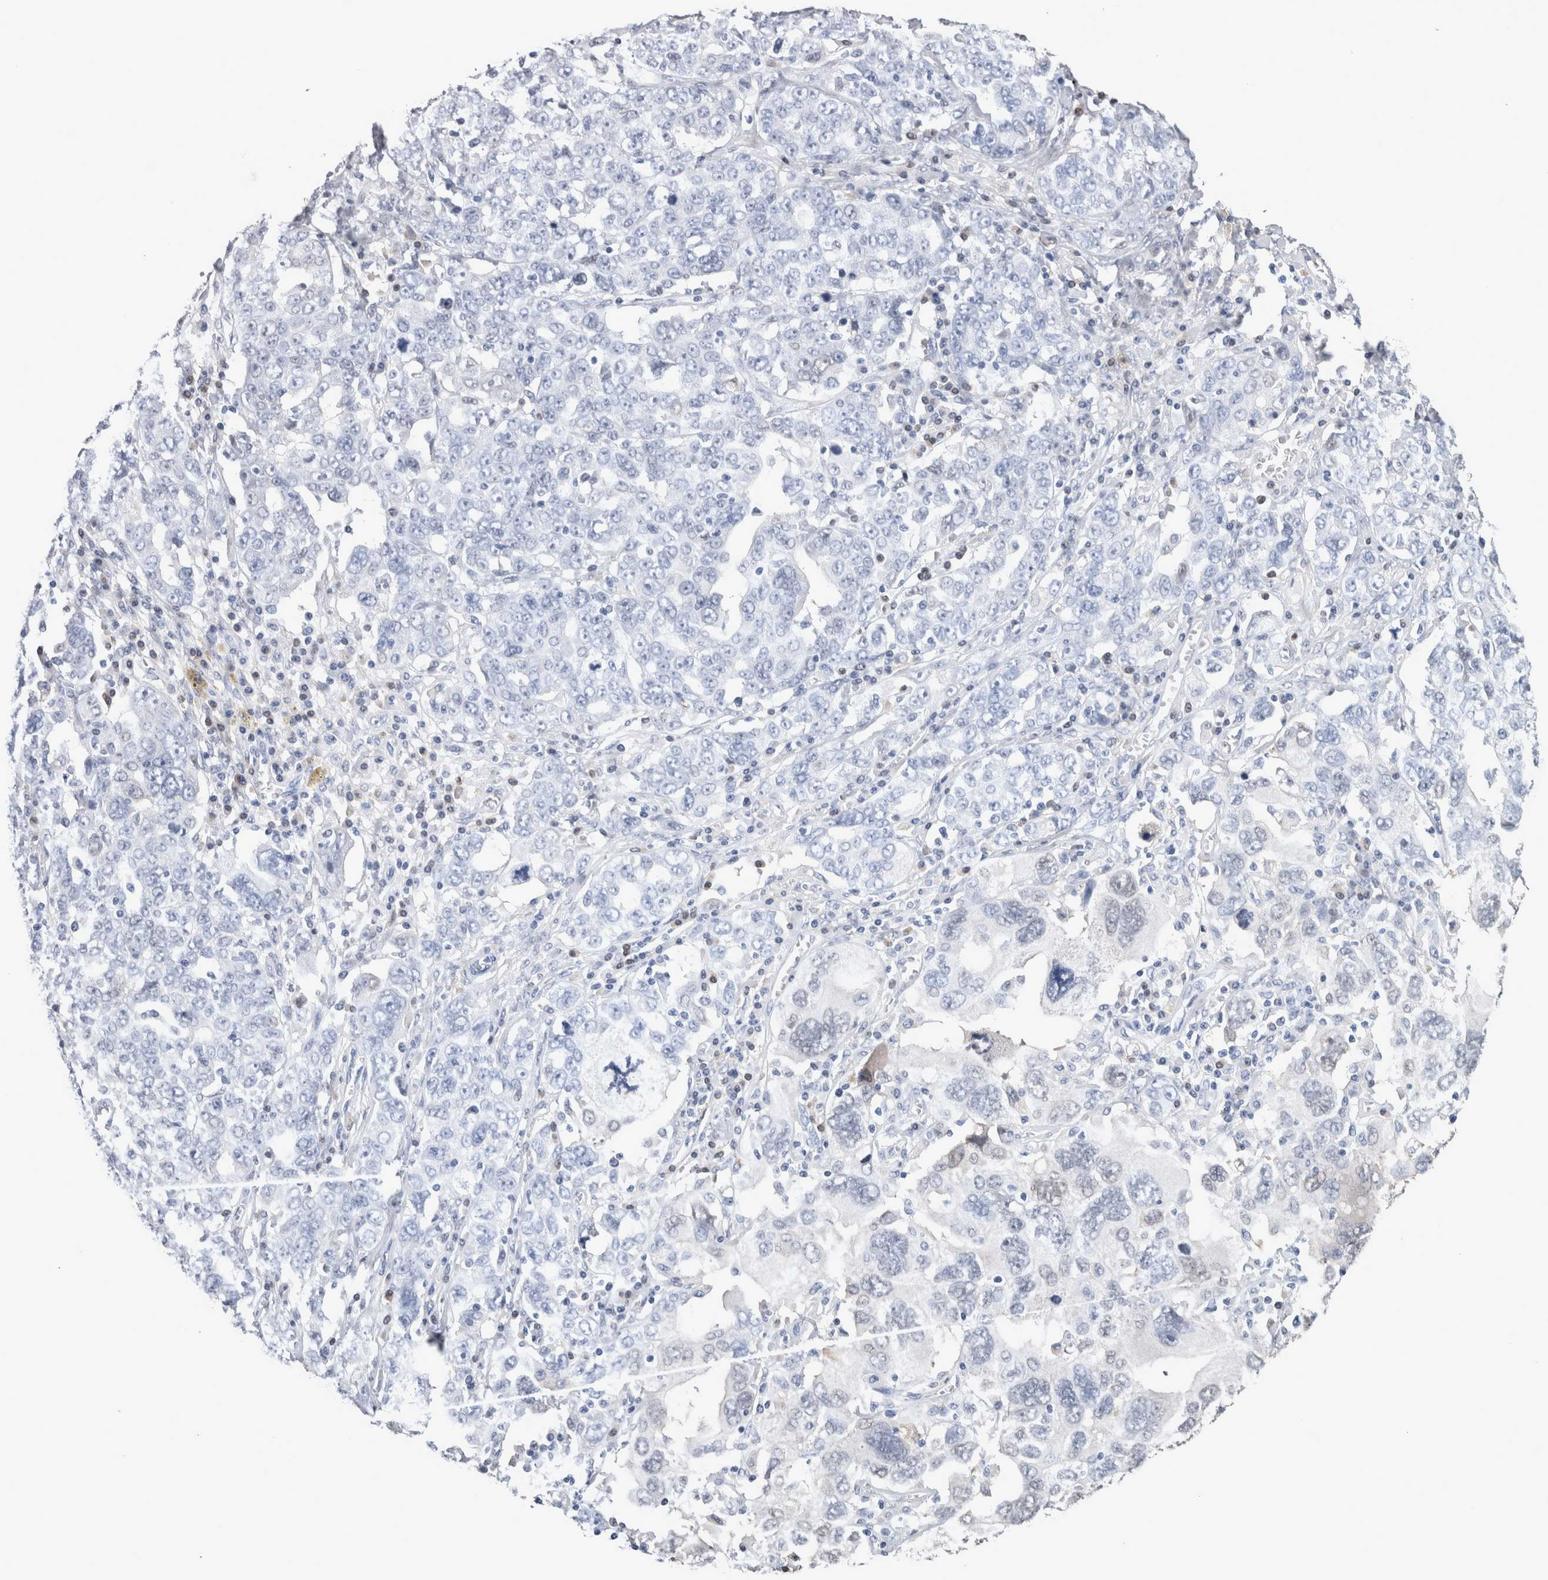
{"staining": {"intensity": "negative", "quantity": "none", "location": "none"}, "tissue": "ovarian cancer", "cell_type": "Tumor cells", "image_type": "cancer", "snomed": [{"axis": "morphology", "description": "Carcinoma, endometroid"}, {"axis": "topography", "description": "Ovary"}], "caption": "Histopathology image shows no significant protein positivity in tumor cells of ovarian cancer (endometroid carcinoma).", "gene": "CA8", "patient": {"sex": "female", "age": 62}}